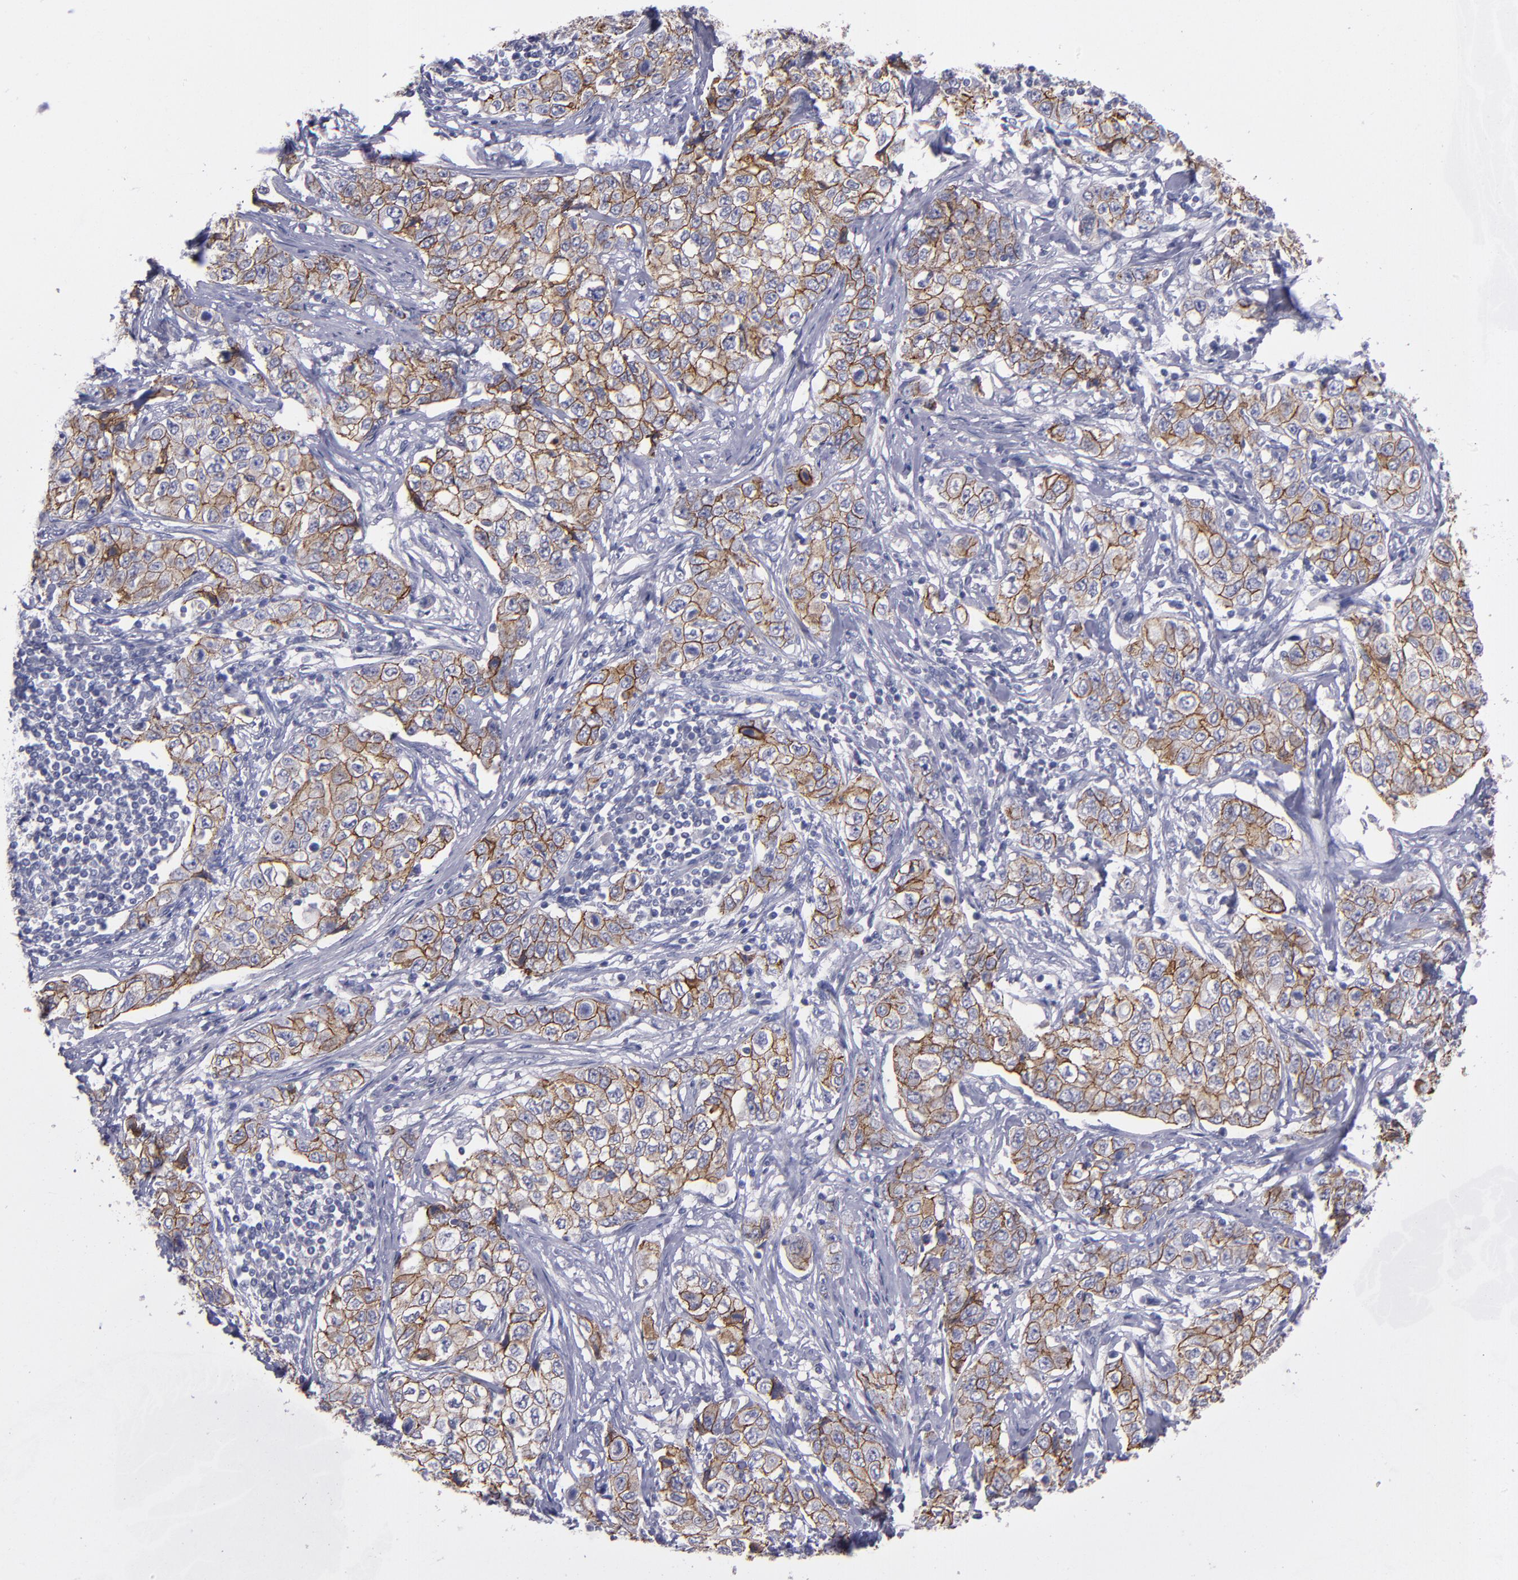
{"staining": {"intensity": "moderate", "quantity": ">75%", "location": "cytoplasmic/membranous"}, "tissue": "stomach cancer", "cell_type": "Tumor cells", "image_type": "cancer", "snomed": [{"axis": "morphology", "description": "Adenocarcinoma, NOS"}, {"axis": "topography", "description": "Stomach"}], "caption": "Protein expression by immunohistochemistry (IHC) shows moderate cytoplasmic/membranous staining in approximately >75% of tumor cells in adenocarcinoma (stomach).", "gene": "CDH3", "patient": {"sex": "male", "age": 48}}